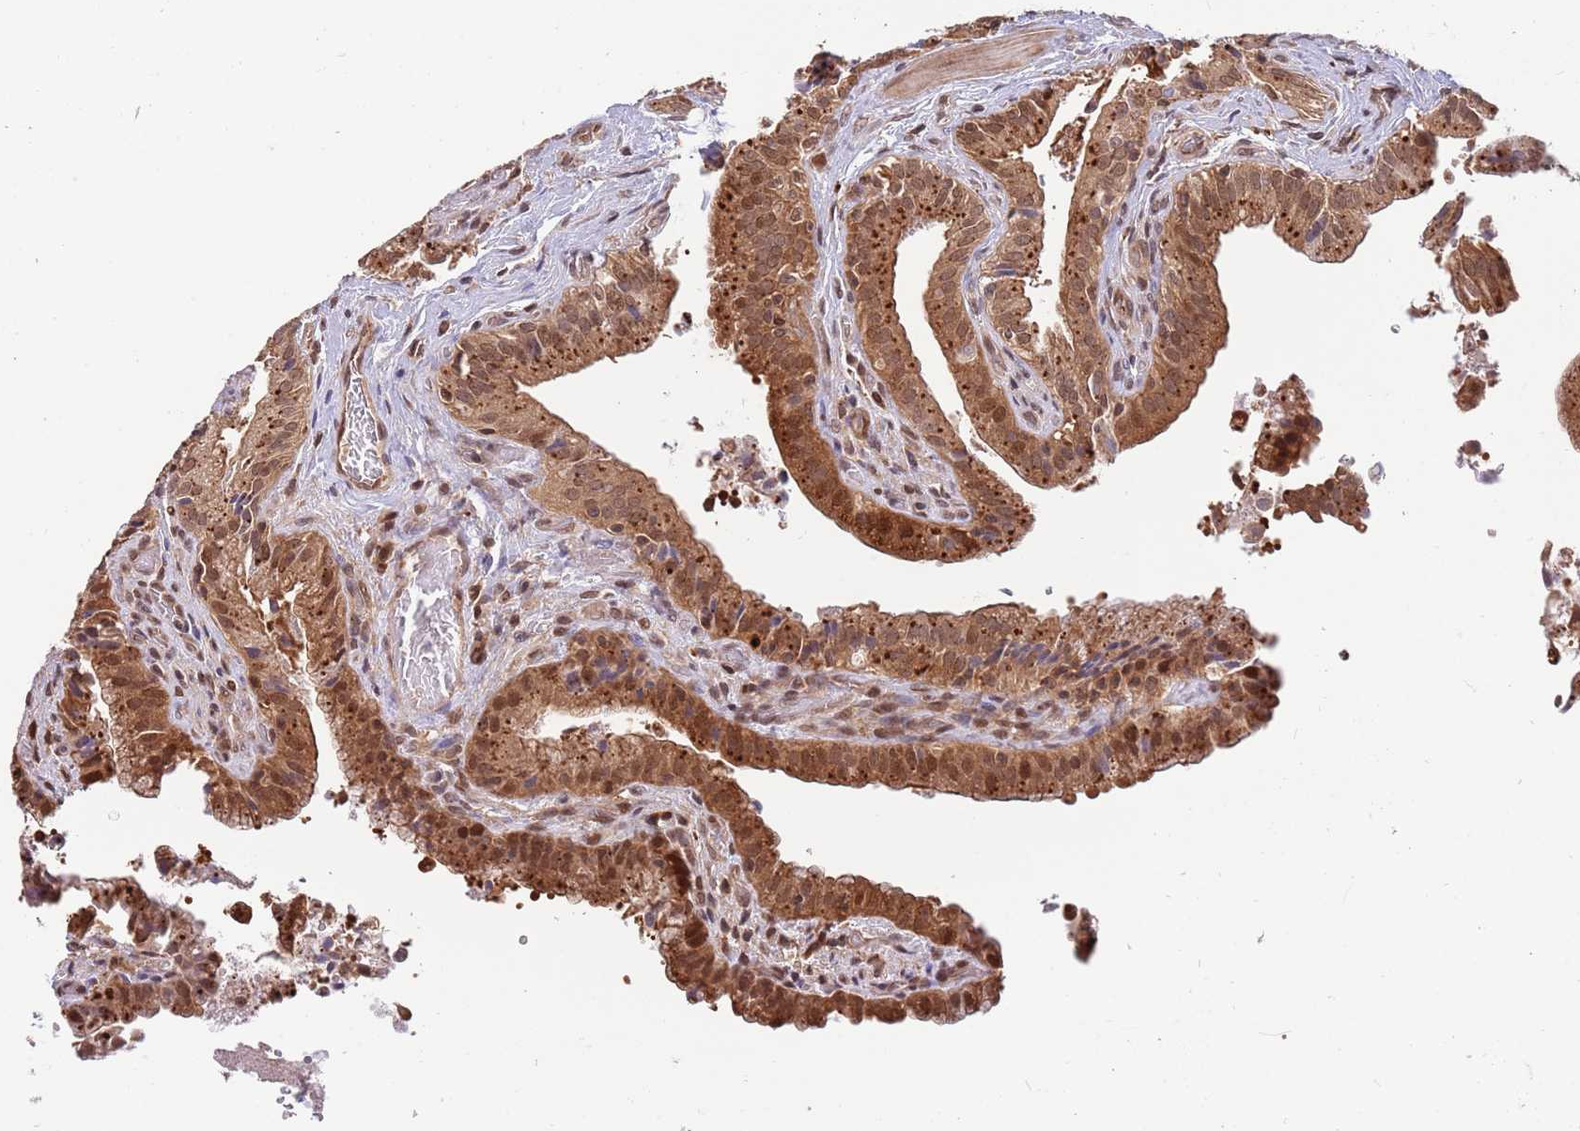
{"staining": {"intensity": "strong", "quantity": ">75%", "location": "cytoplasmic/membranous,nuclear"}, "tissue": "gallbladder", "cell_type": "Glandular cells", "image_type": "normal", "snomed": [{"axis": "morphology", "description": "Normal tissue, NOS"}, {"axis": "topography", "description": "Gallbladder"}], "caption": "Immunohistochemical staining of benign gallbladder displays >75% levels of strong cytoplasmic/membranous,nuclear protein staining in approximately >75% of glandular cells. Immunohistochemistry (ihc) stains the protein of interest in brown and the nuclei are stained blue.", "gene": "SALL1", "patient": {"sex": "male", "age": 24}}